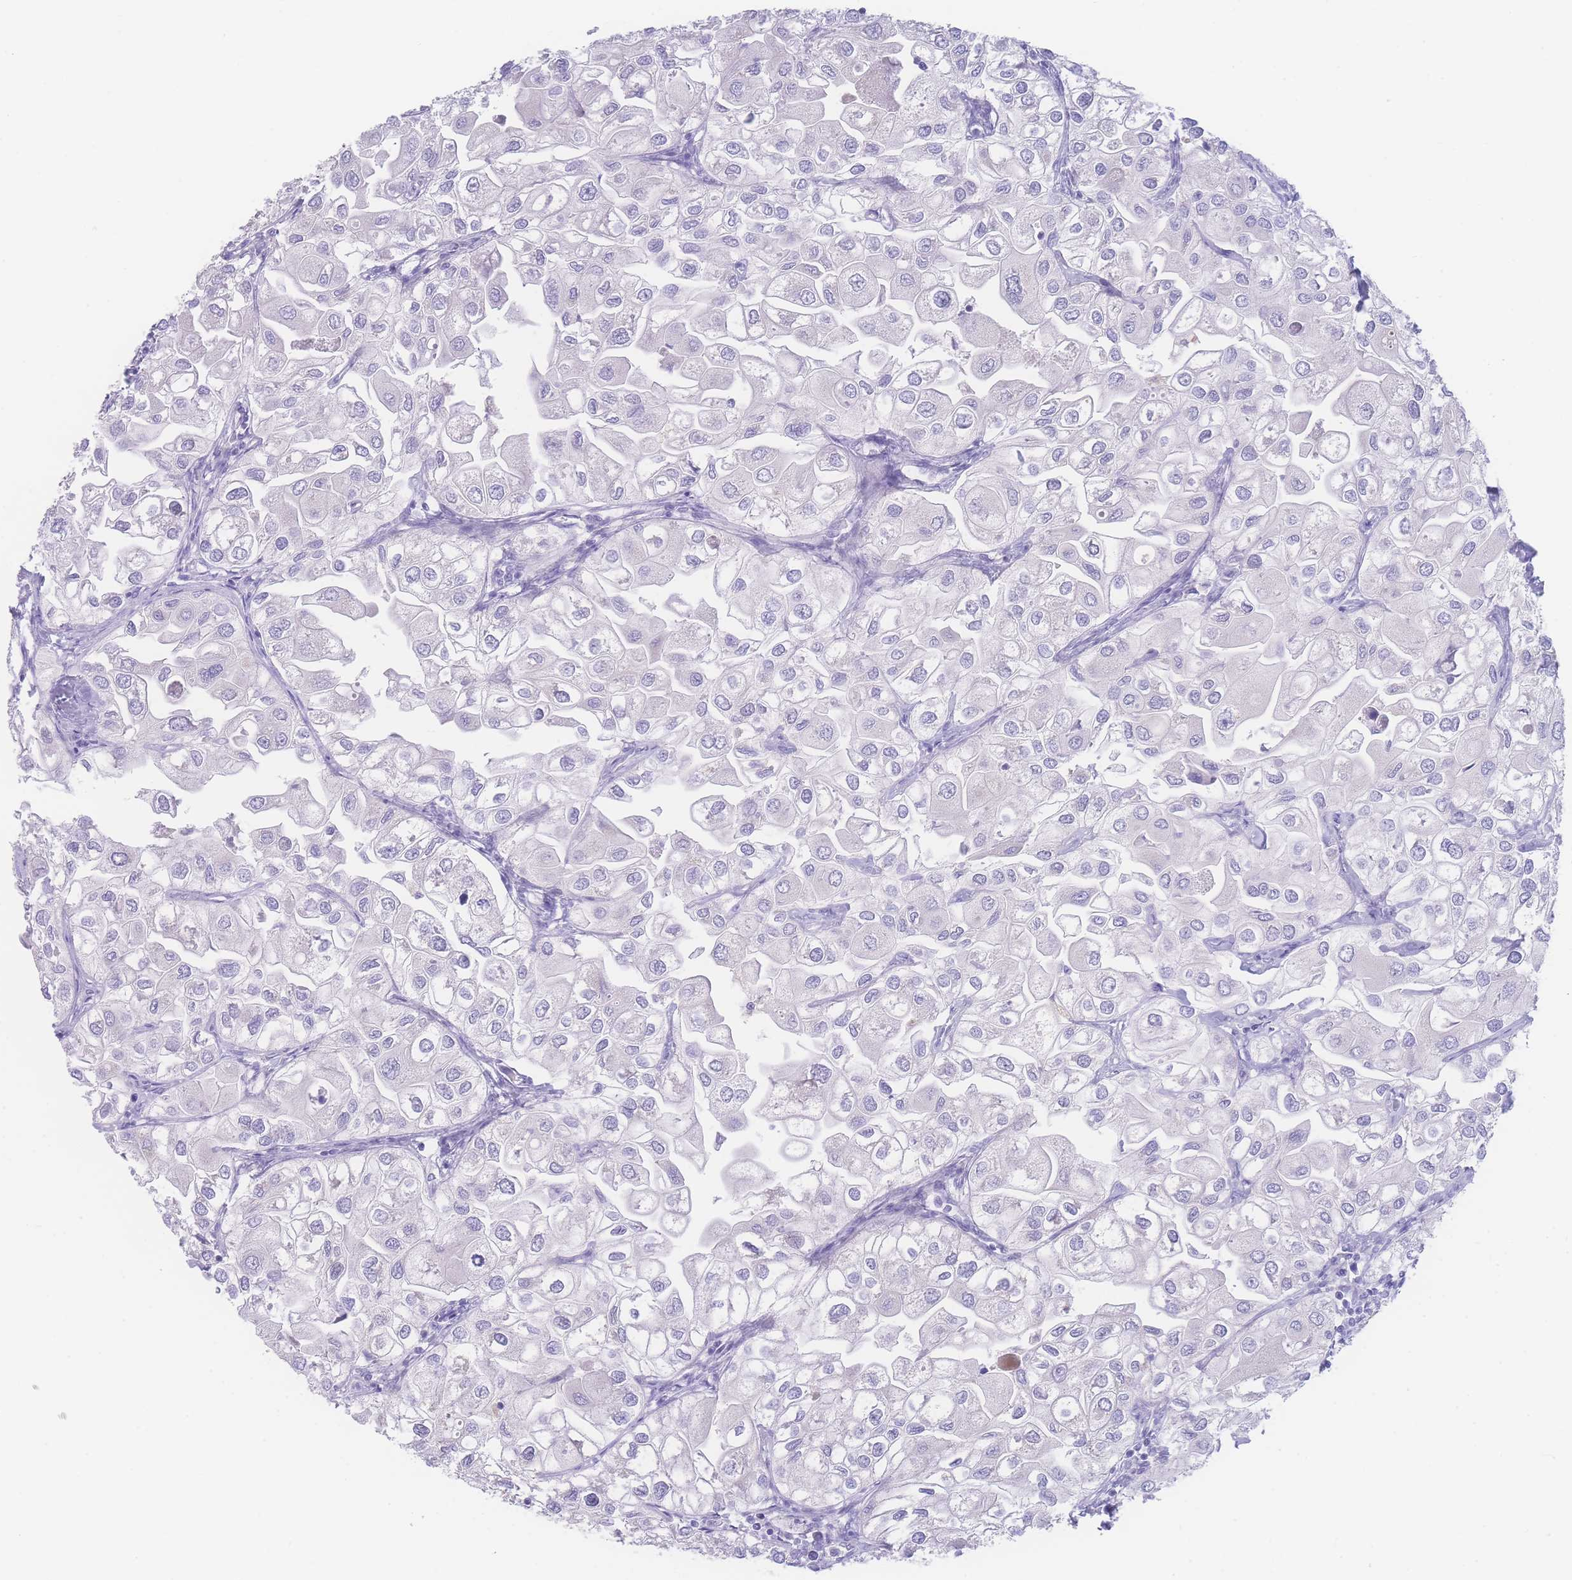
{"staining": {"intensity": "negative", "quantity": "none", "location": "none"}, "tissue": "urothelial cancer", "cell_type": "Tumor cells", "image_type": "cancer", "snomed": [{"axis": "morphology", "description": "Urothelial carcinoma, High grade"}, {"axis": "topography", "description": "Urinary bladder"}], "caption": "Protein analysis of urothelial carcinoma (high-grade) exhibits no significant staining in tumor cells.", "gene": "PRSS22", "patient": {"sex": "male", "age": 64}}